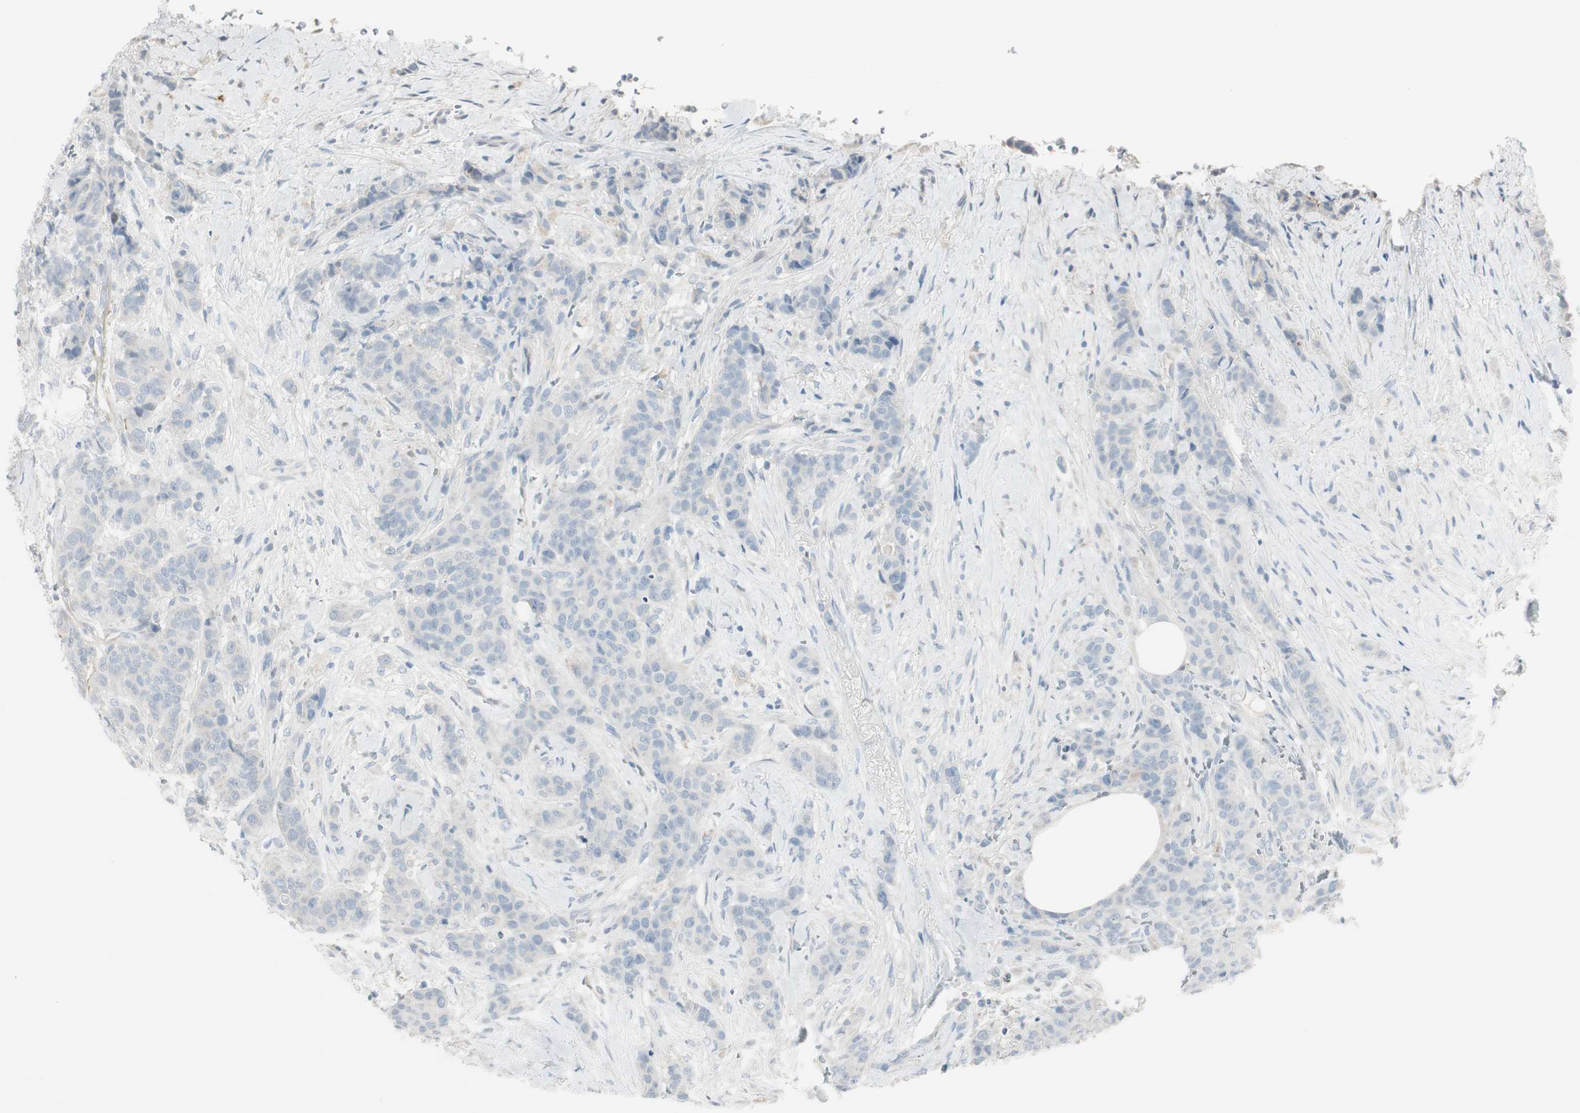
{"staining": {"intensity": "negative", "quantity": "none", "location": "none"}, "tissue": "breast cancer", "cell_type": "Tumor cells", "image_type": "cancer", "snomed": [{"axis": "morphology", "description": "Duct carcinoma"}, {"axis": "topography", "description": "Breast"}], "caption": "The micrograph shows no significant staining in tumor cells of breast cancer (intraductal carcinoma). (Stains: DAB (3,3'-diaminobenzidine) immunohistochemistry with hematoxylin counter stain, Microscopy: brightfield microscopy at high magnification).", "gene": "CACNA2D1", "patient": {"sex": "female", "age": 40}}